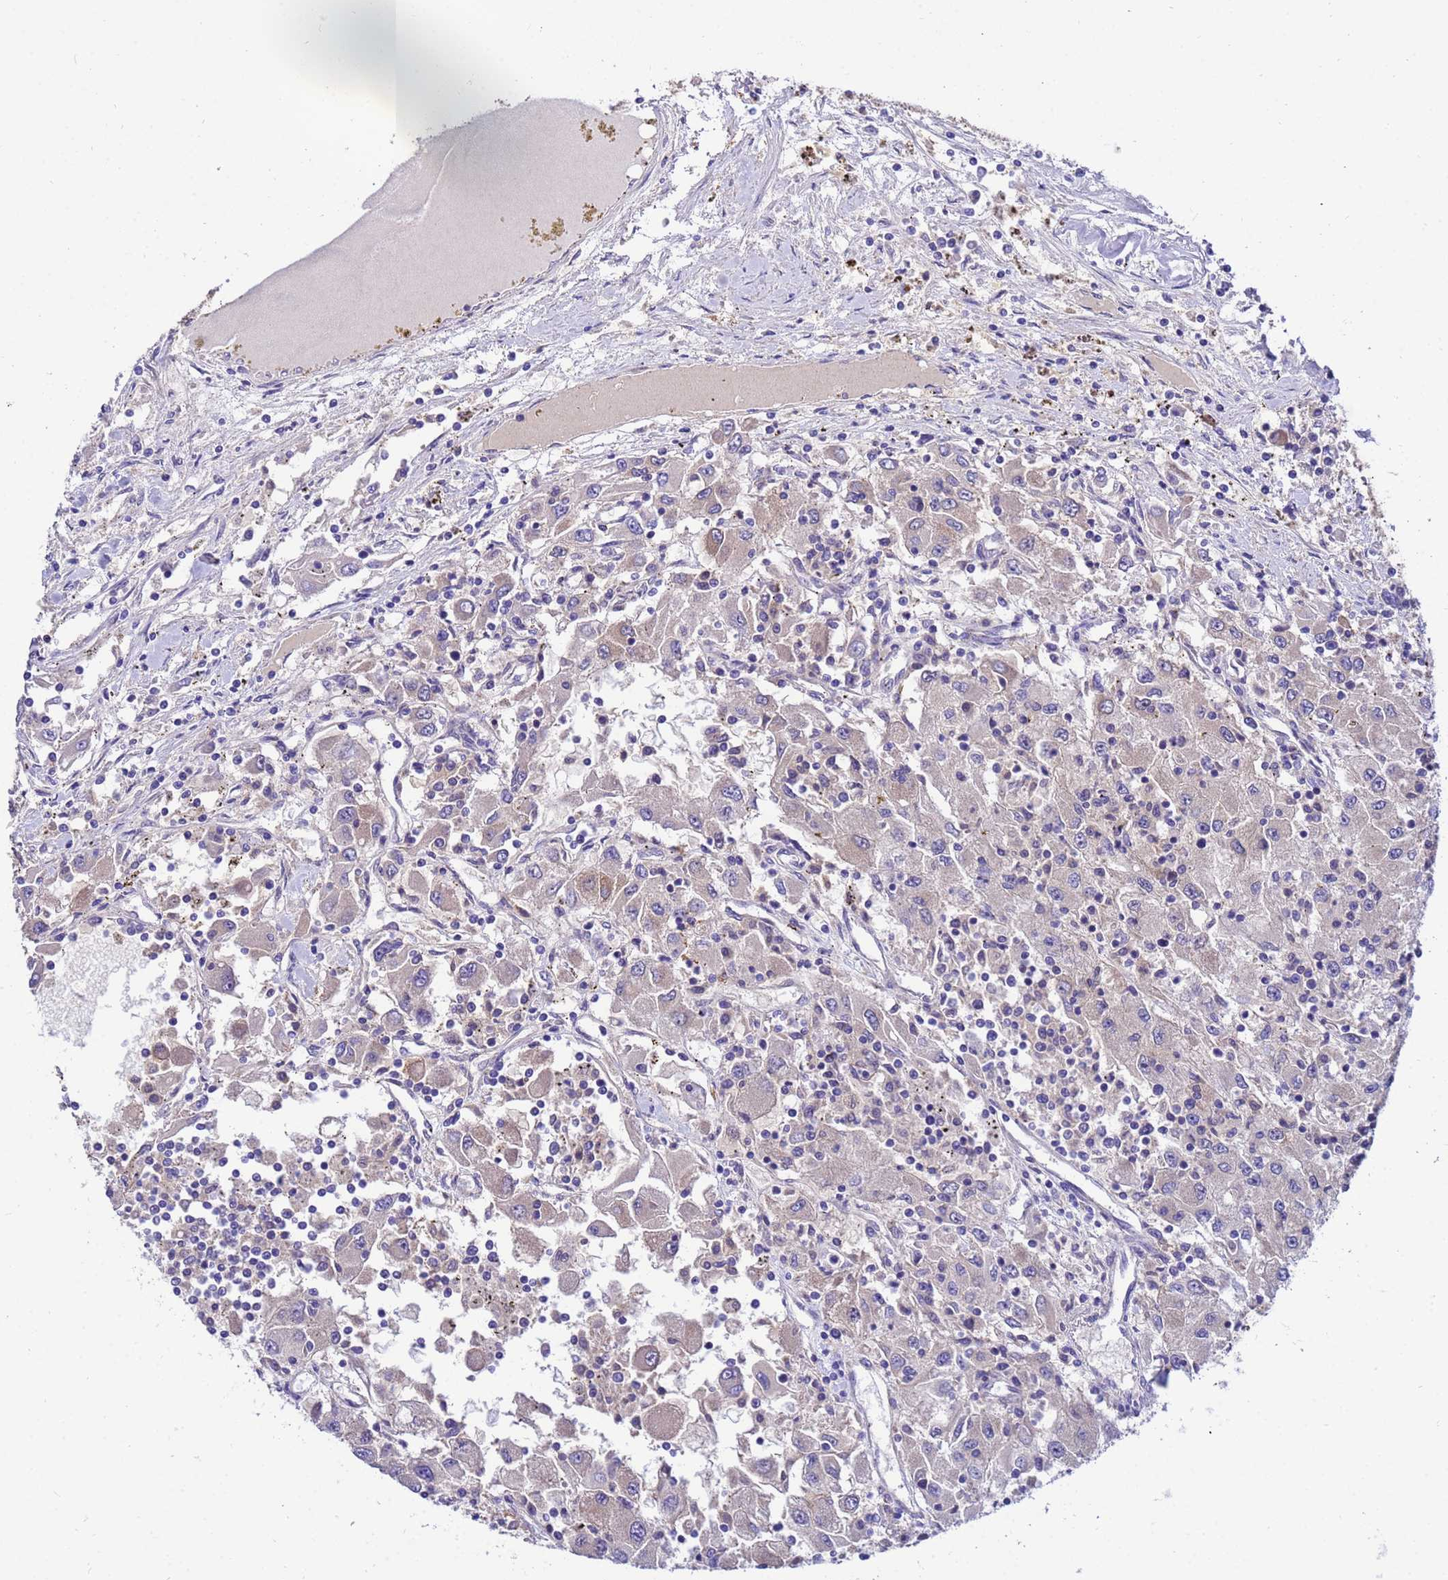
{"staining": {"intensity": "negative", "quantity": "none", "location": "none"}, "tissue": "renal cancer", "cell_type": "Tumor cells", "image_type": "cancer", "snomed": [{"axis": "morphology", "description": "Adenocarcinoma, NOS"}, {"axis": "topography", "description": "Kidney"}], "caption": "Renal cancer (adenocarcinoma) was stained to show a protein in brown. There is no significant expression in tumor cells. Brightfield microscopy of IHC stained with DAB (brown) and hematoxylin (blue), captured at high magnification.", "gene": "GET3", "patient": {"sex": "female", "age": 67}}